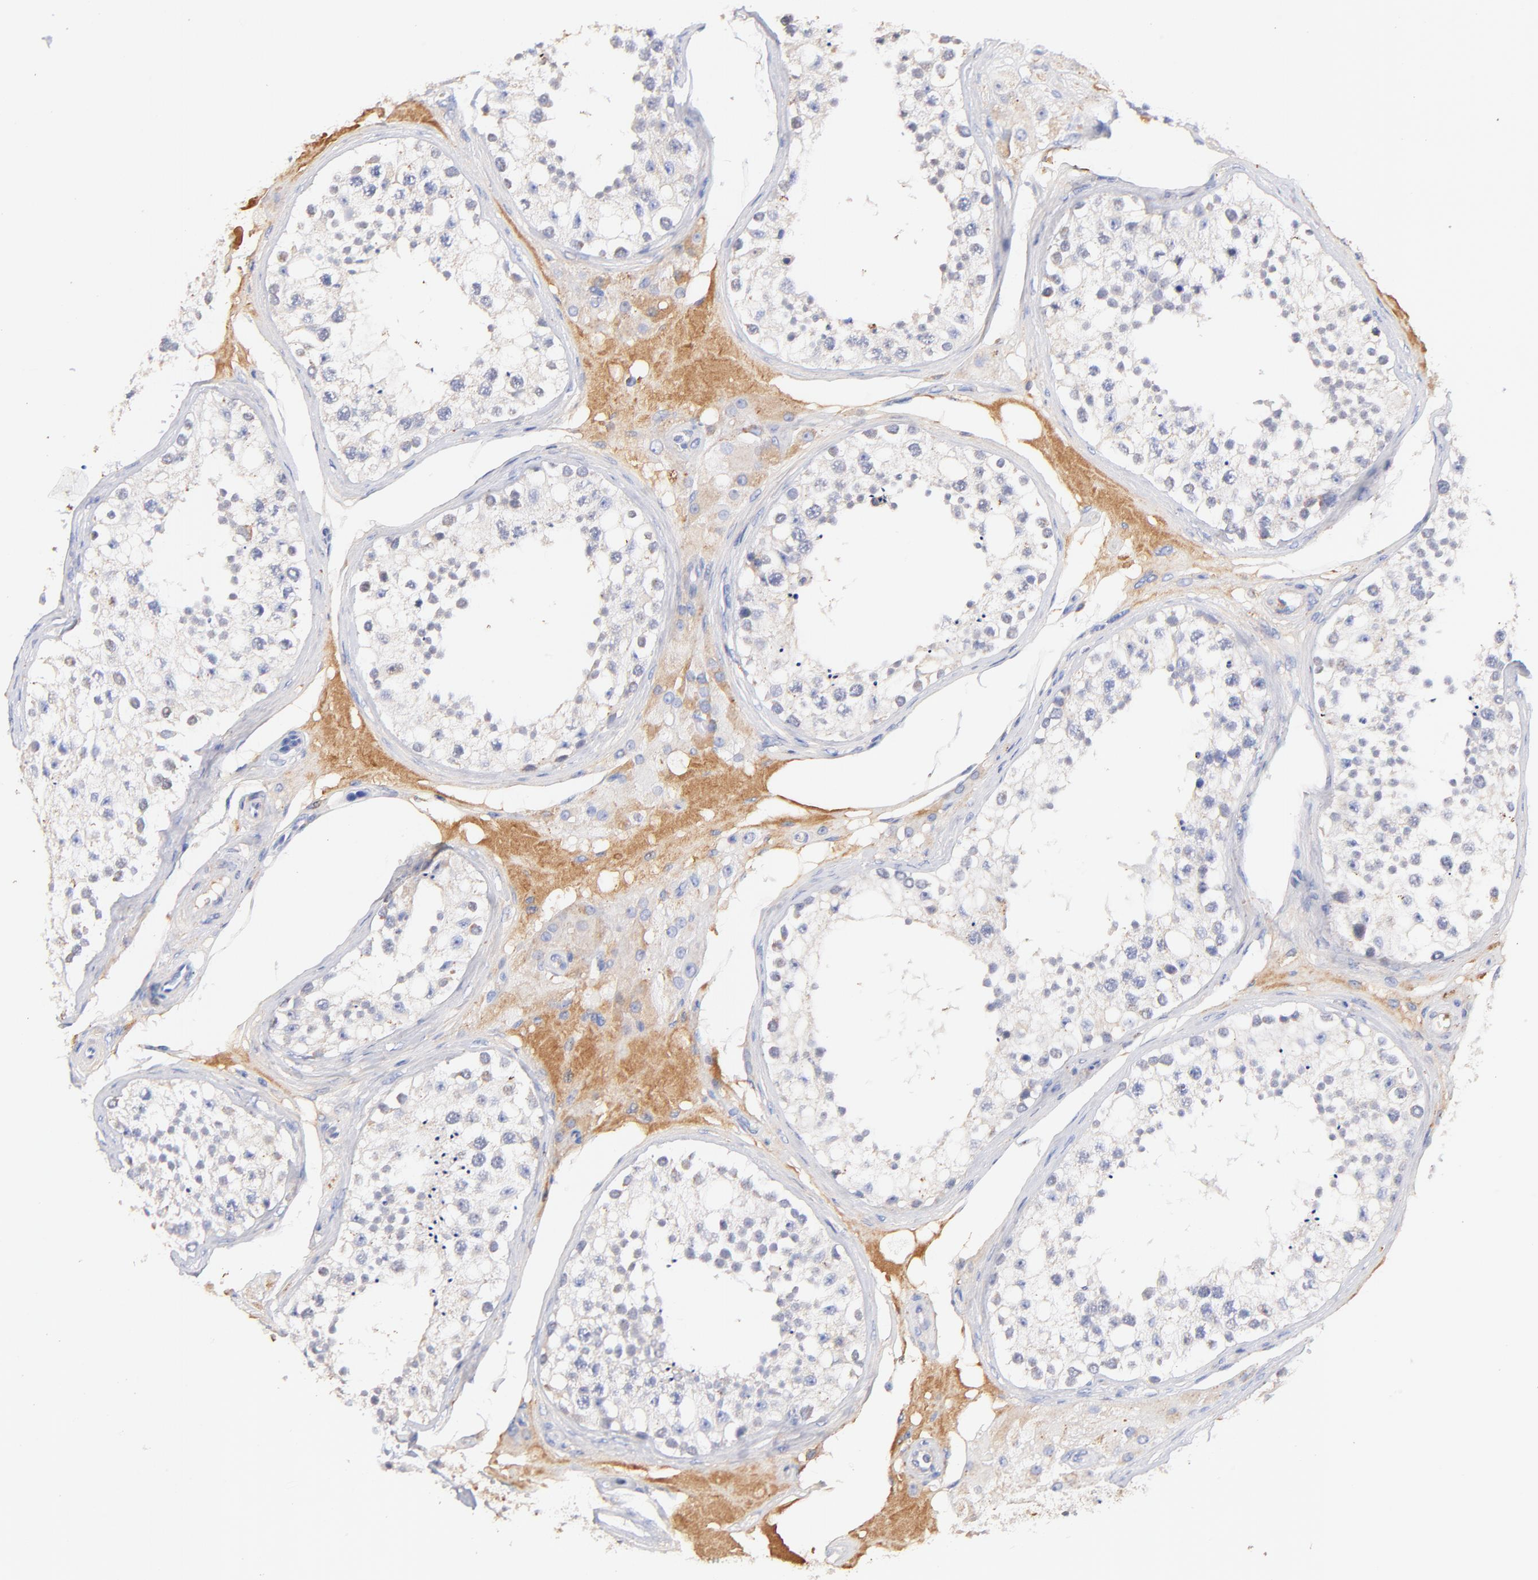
{"staining": {"intensity": "negative", "quantity": "none", "location": "none"}, "tissue": "testis", "cell_type": "Cells in seminiferous ducts", "image_type": "normal", "snomed": [{"axis": "morphology", "description": "Normal tissue, NOS"}, {"axis": "topography", "description": "Testis"}], "caption": "The histopathology image demonstrates no staining of cells in seminiferous ducts in unremarkable testis. Brightfield microscopy of immunohistochemistry (IHC) stained with DAB (brown) and hematoxylin (blue), captured at high magnification.", "gene": "IGLV7", "patient": {"sex": "male", "age": 68}}